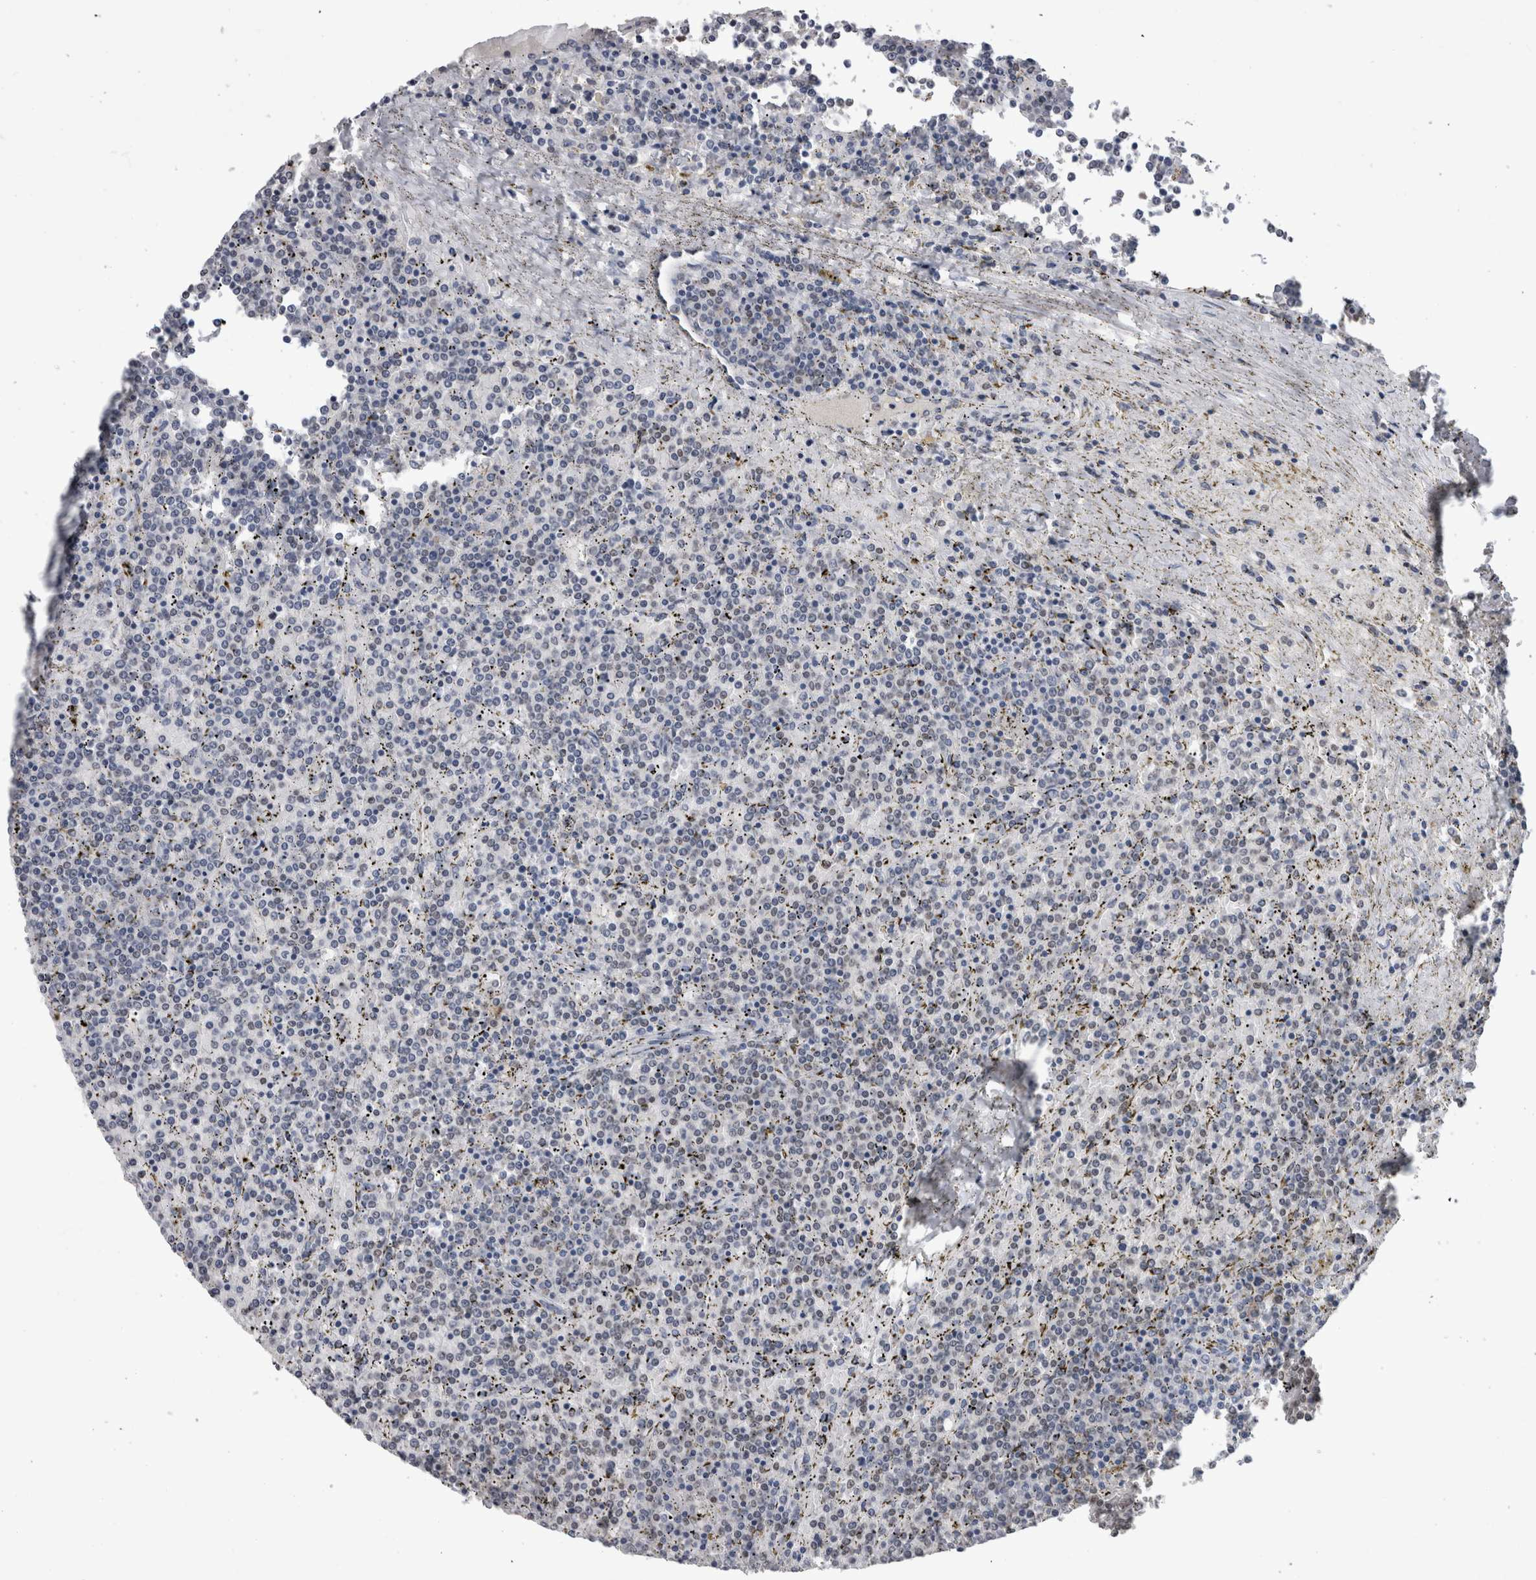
{"staining": {"intensity": "negative", "quantity": "none", "location": "none"}, "tissue": "lymphoma", "cell_type": "Tumor cells", "image_type": "cancer", "snomed": [{"axis": "morphology", "description": "Malignant lymphoma, non-Hodgkin's type, Low grade"}, {"axis": "topography", "description": "Spleen"}], "caption": "A photomicrograph of human lymphoma is negative for staining in tumor cells. (Brightfield microscopy of DAB IHC at high magnification).", "gene": "PAX5", "patient": {"sex": "female", "age": 19}}